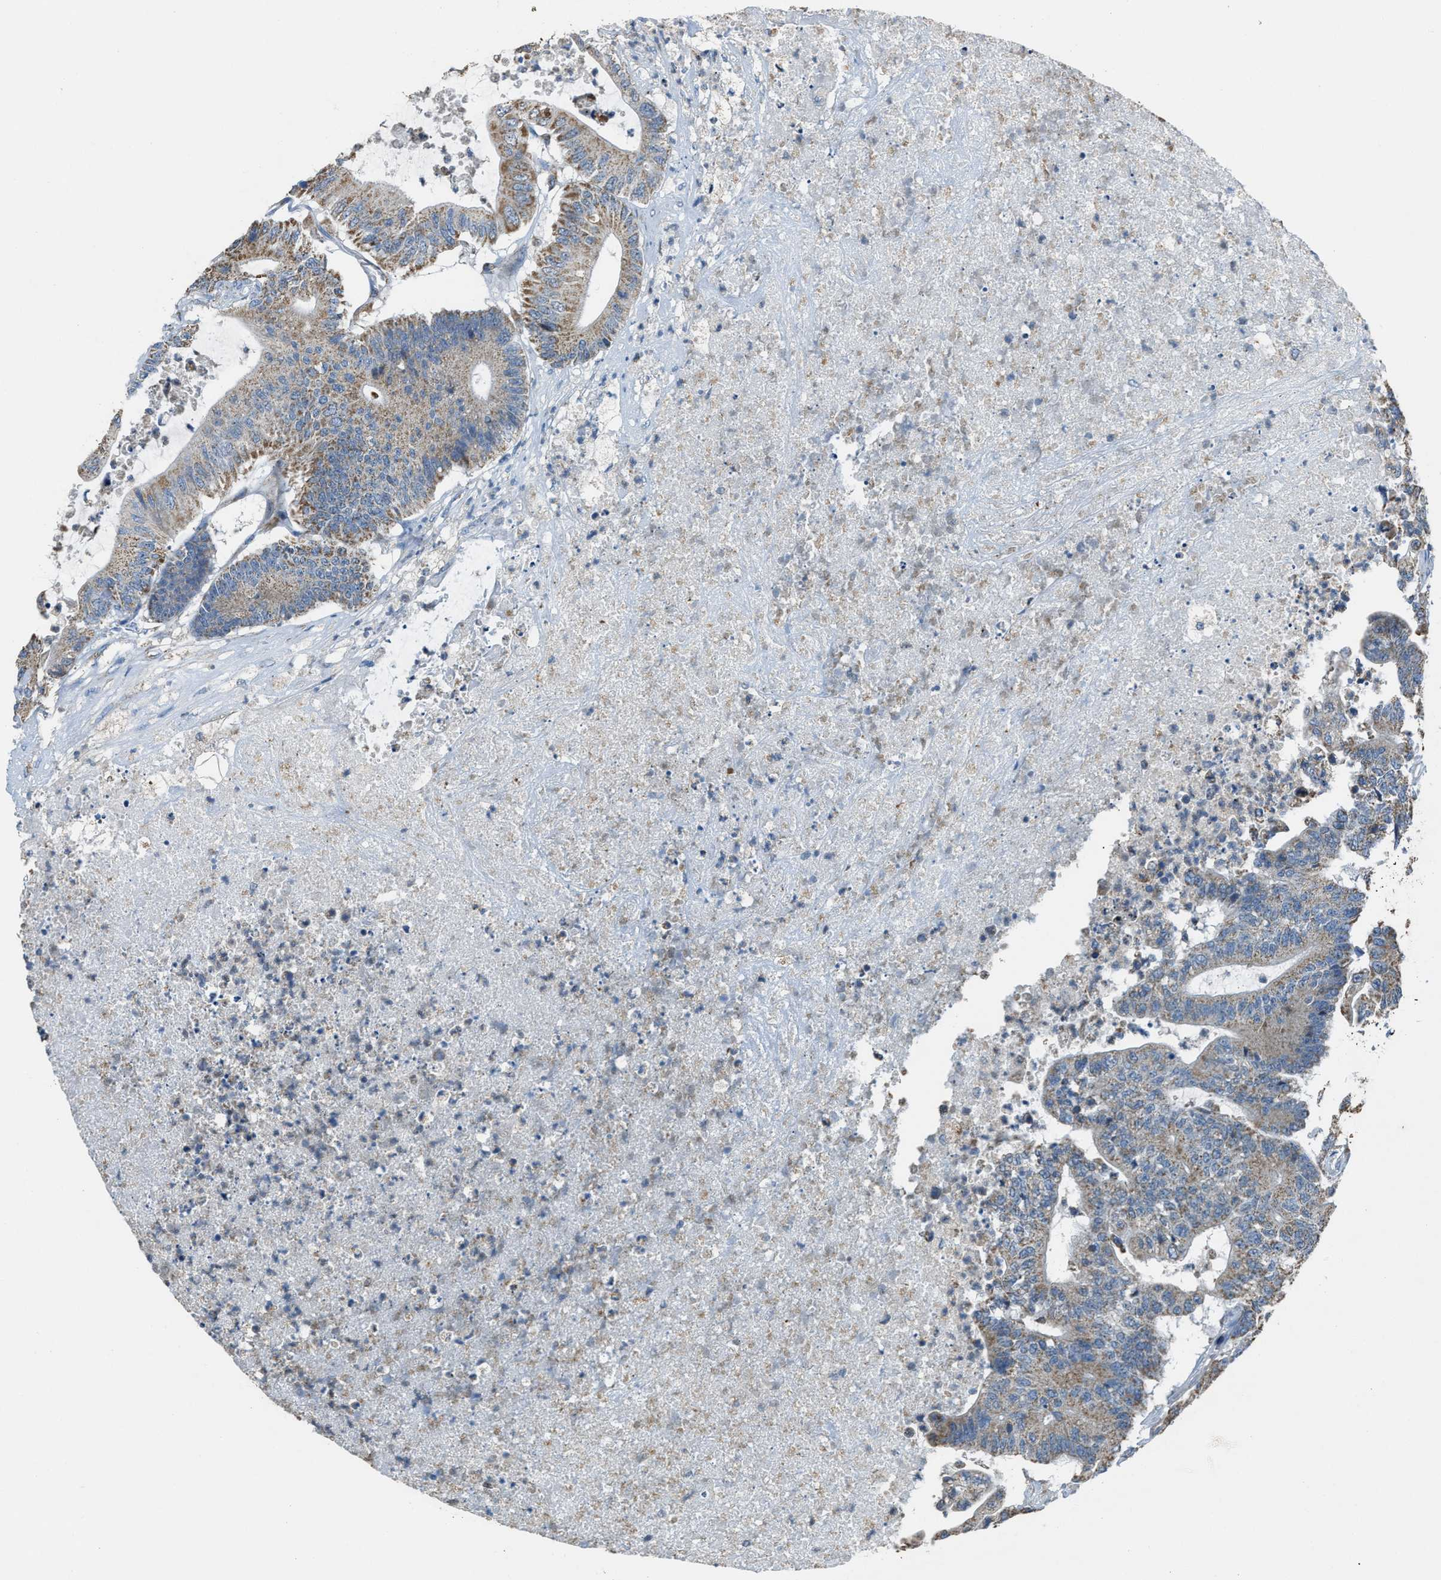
{"staining": {"intensity": "weak", "quantity": ">75%", "location": "cytoplasmic/membranous"}, "tissue": "colorectal cancer", "cell_type": "Tumor cells", "image_type": "cancer", "snomed": [{"axis": "morphology", "description": "Adenocarcinoma, NOS"}, {"axis": "topography", "description": "Colon"}], "caption": "Immunohistochemical staining of human adenocarcinoma (colorectal) demonstrates weak cytoplasmic/membranous protein expression in approximately >75% of tumor cells. Using DAB (brown) and hematoxylin (blue) stains, captured at high magnification using brightfield microscopy.", "gene": "SLC25A11", "patient": {"sex": "female", "age": 84}}